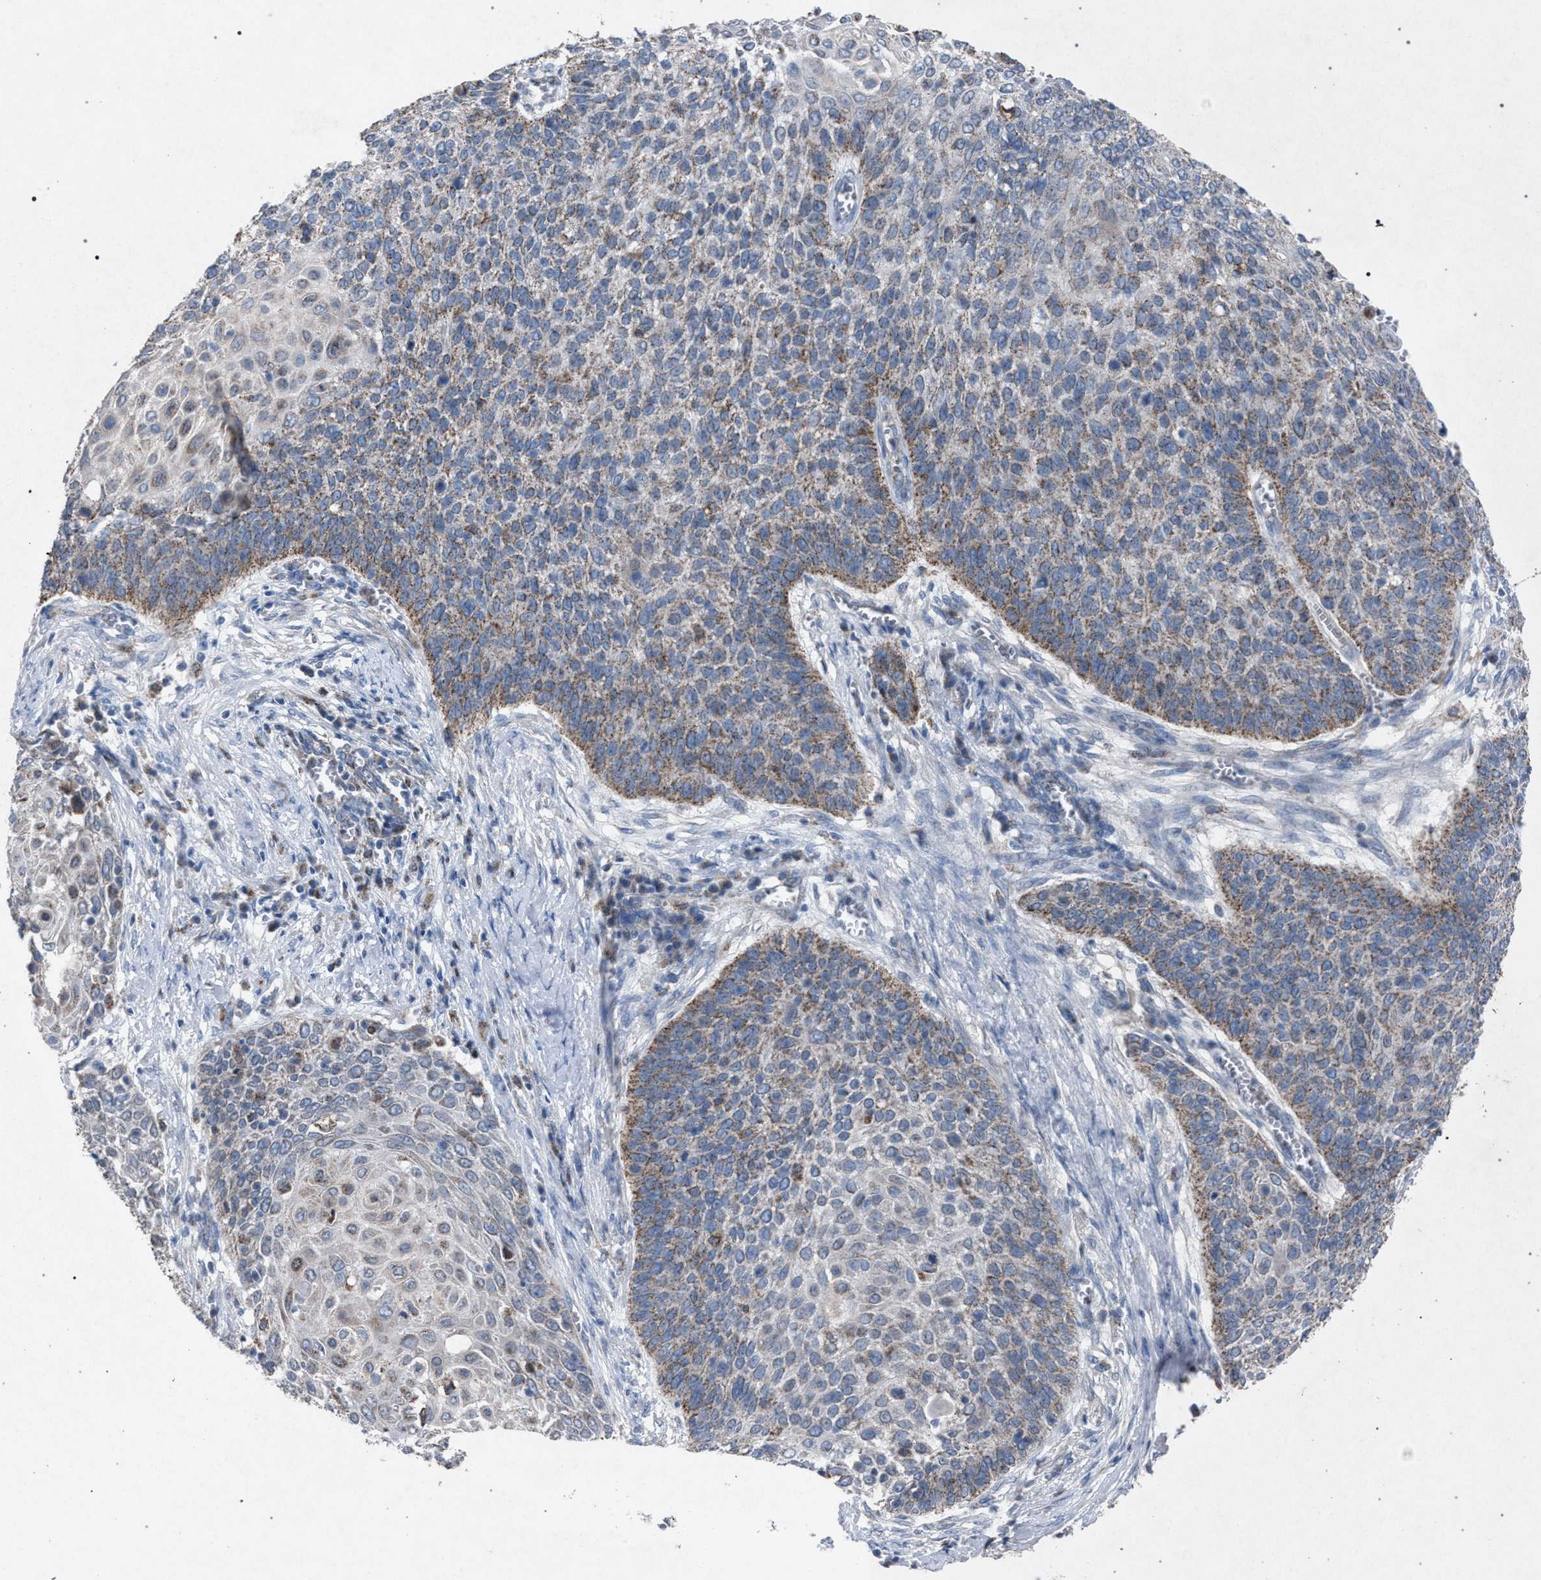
{"staining": {"intensity": "weak", "quantity": ">75%", "location": "cytoplasmic/membranous"}, "tissue": "cervical cancer", "cell_type": "Tumor cells", "image_type": "cancer", "snomed": [{"axis": "morphology", "description": "Squamous cell carcinoma, NOS"}, {"axis": "topography", "description": "Cervix"}], "caption": "An image of cervical cancer (squamous cell carcinoma) stained for a protein shows weak cytoplasmic/membranous brown staining in tumor cells.", "gene": "HSD17B4", "patient": {"sex": "female", "age": 39}}